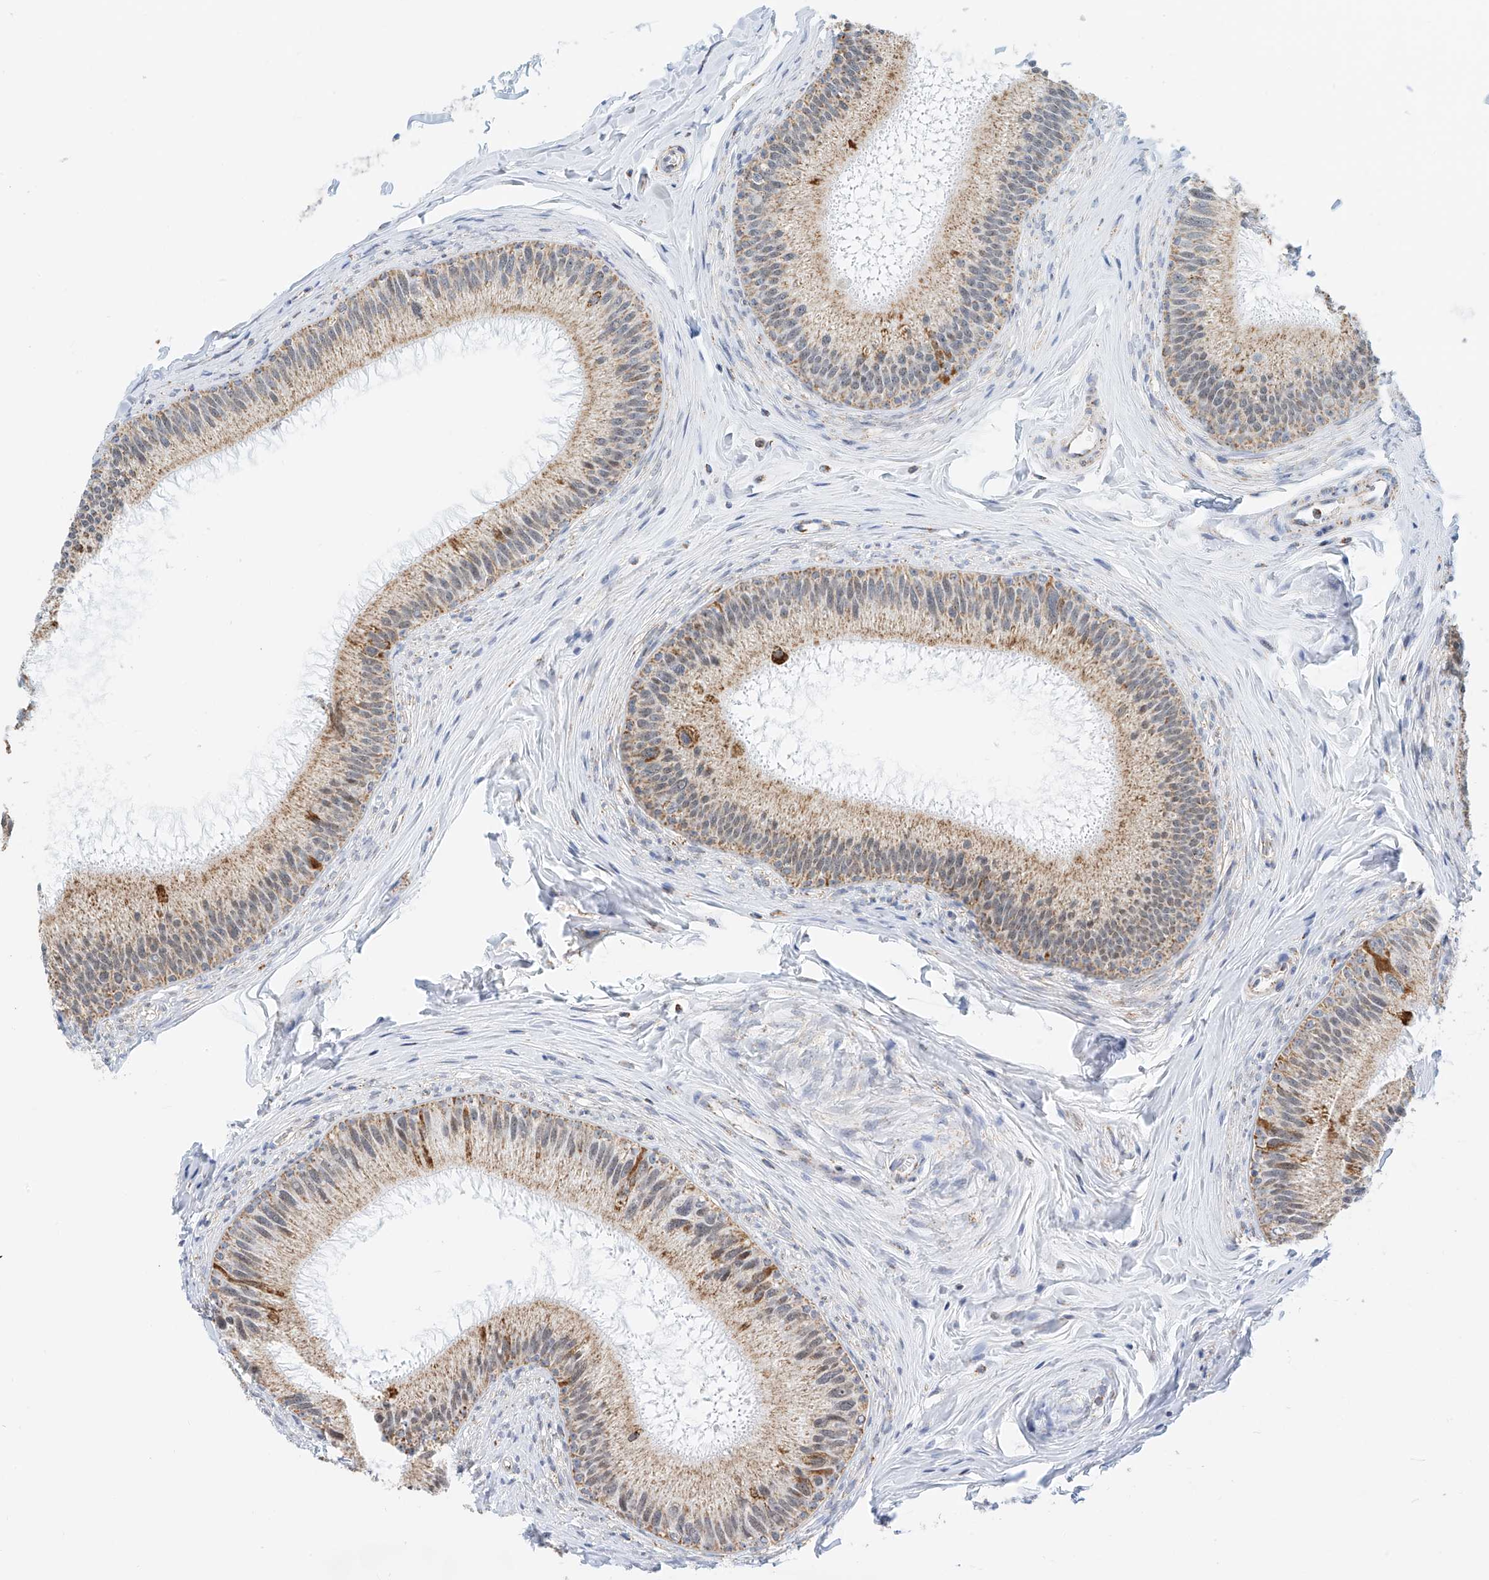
{"staining": {"intensity": "weak", "quantity": ">75%", "location": "cytoplasmic/membranous"}, "tissue": "epididymis", "cell_type": "Glandular cells", "image_type": "normal", "snomed": [{"axis": "morphology", "description": "Normal tissue, NOS"}, {"axis": "topography", "description": "Epididymis"}], "caption": "The image reveals immunohistochemical staining of benign epididymis. There is weak cytoplasmic/membranous positivity is present in about >75% of glandular cells. Using DAB (3,3'-diaminobenzidine) (brown) and hematoxylin (blue) stains, captured at high magnification using brightfield microscopy.", "gene": "NALCN", "patient": {"sex": "male", "age": 27}}